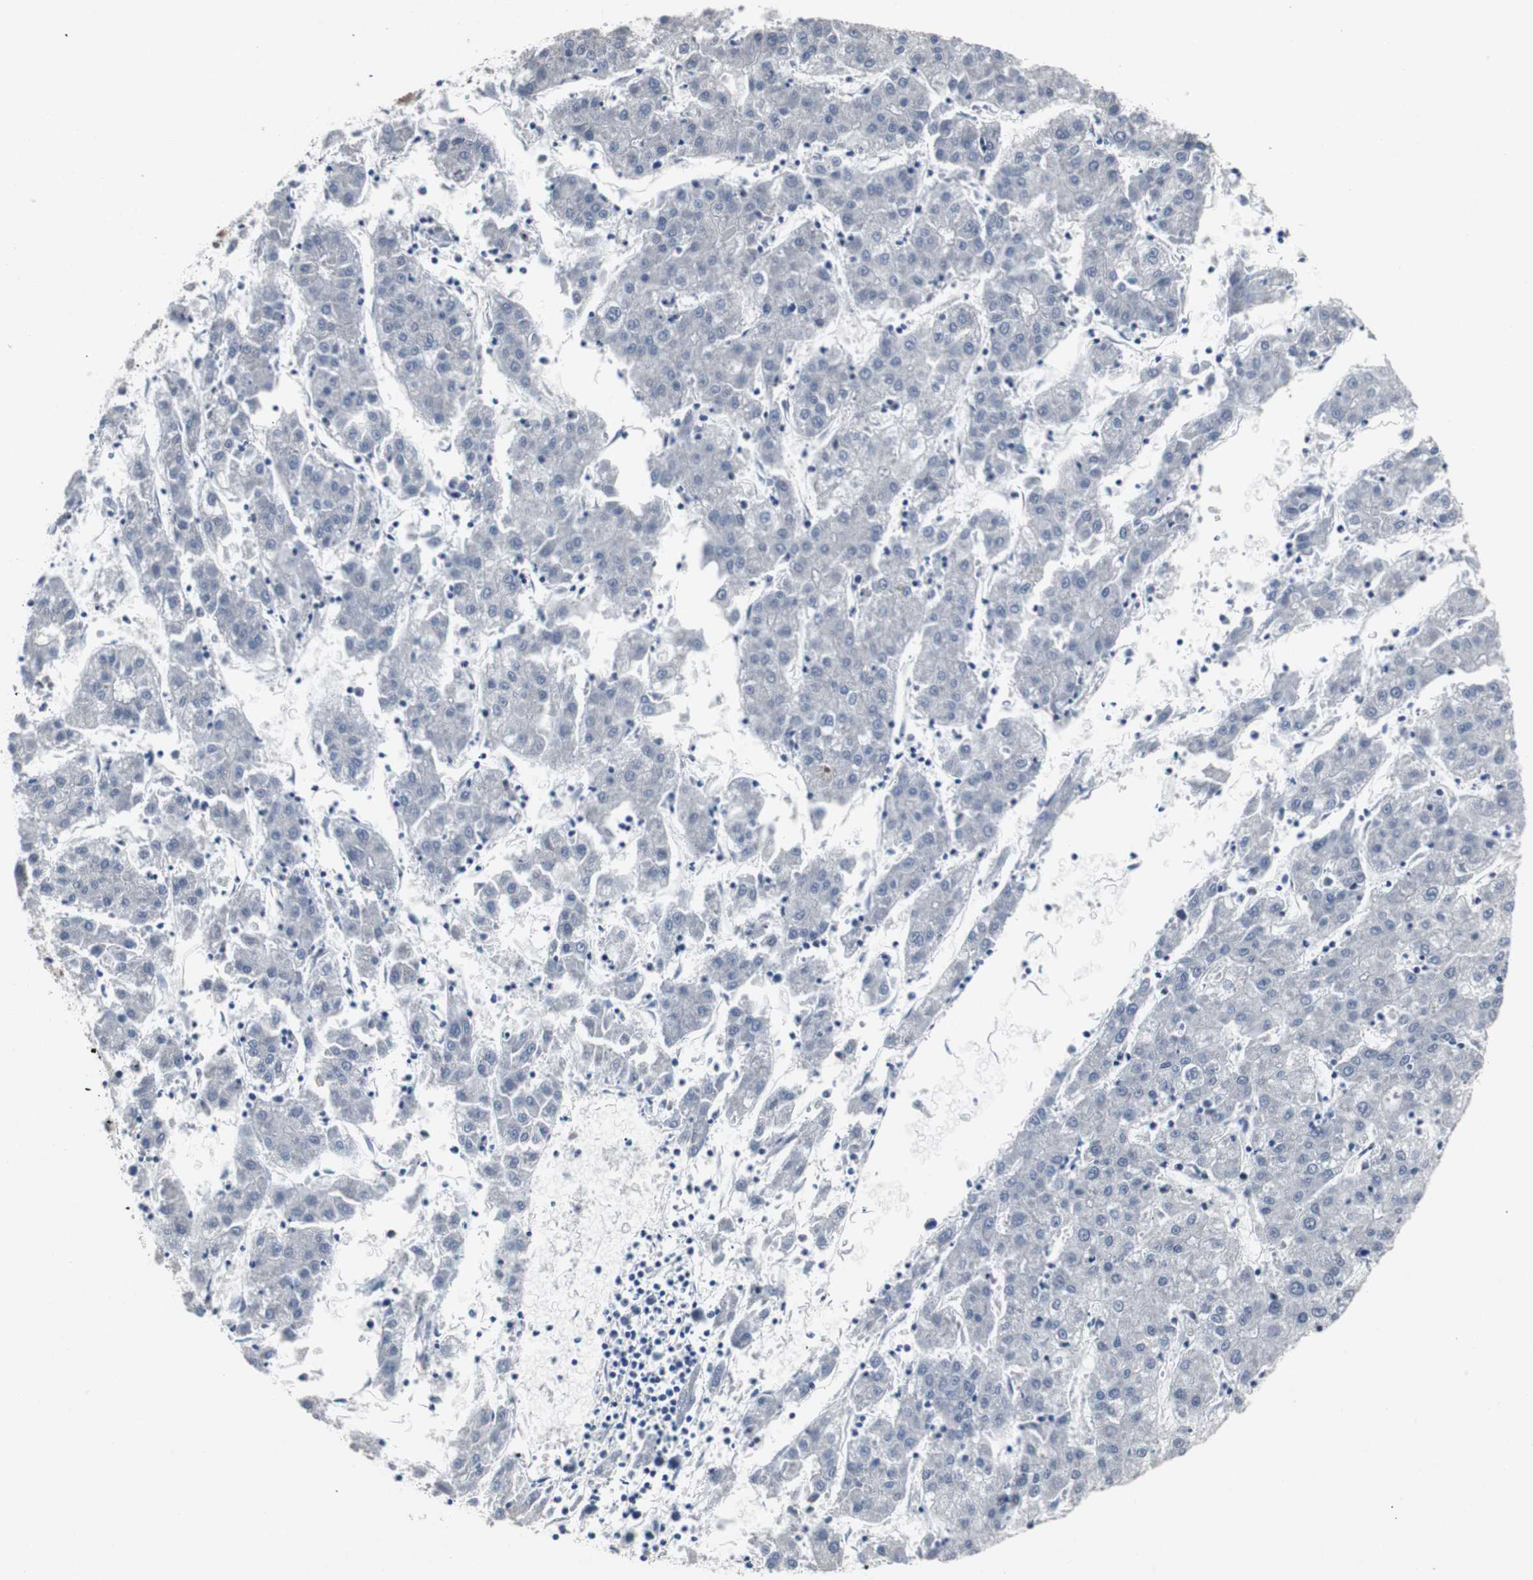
{"staining": {"intensity": "negative", "quantity": "none", "location": "none"}, "tissue": "liver cancer", "cell_type": "Tumor cells", "image_type": "cancer", "snomed": [{"axis": "morphology", "description": "Carcinoma, Hepatocellular, NOS"}, {"axis": "topography", "description": "Liver"}], "caption": "Human hepatocellular carcinoma (liver) stained for a protein using immunohistochemistry reveals no expression in tumor cells.", "gene": "RBM47", "patient": {"sex": "male", "age": 72}}